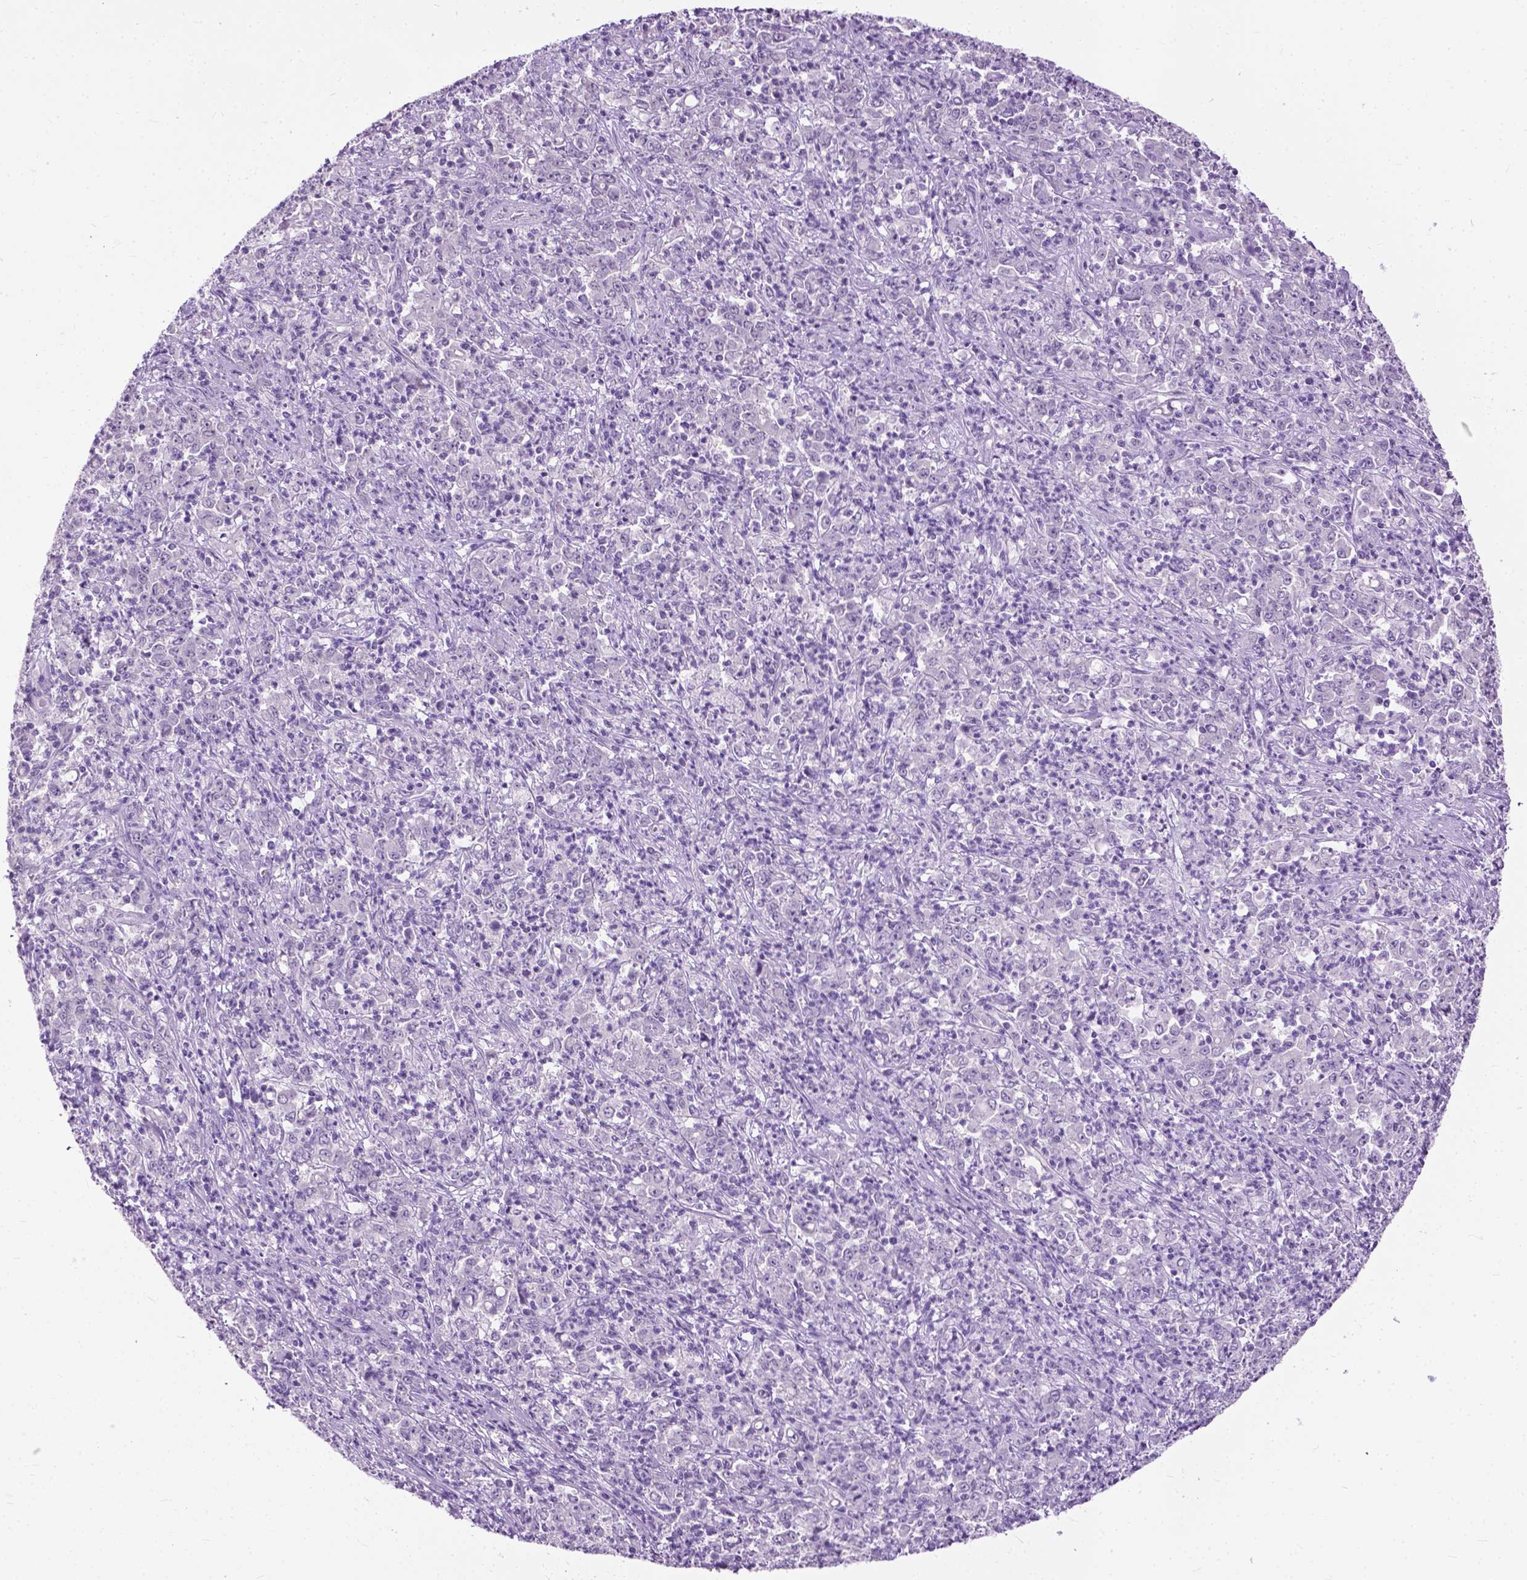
{"staining": {"intensity": "negative", "quantity": "none", "location": "none"}, "tissue": "stomach cancer", "cell_type": "Tumor cells", "image_type": "cancer", "snomed": [{"axis": "morphology", "description": "Adenocarcinoma, NOS"}, {"axis": "topography", "description": "Stomach, lower"}], "caption": "Tumor cells are negative for protein expression in human stomach cancer (adenocarcinoma).", "gene": "GPR37L1", "patient": {"sex": "female", "age": 71}}